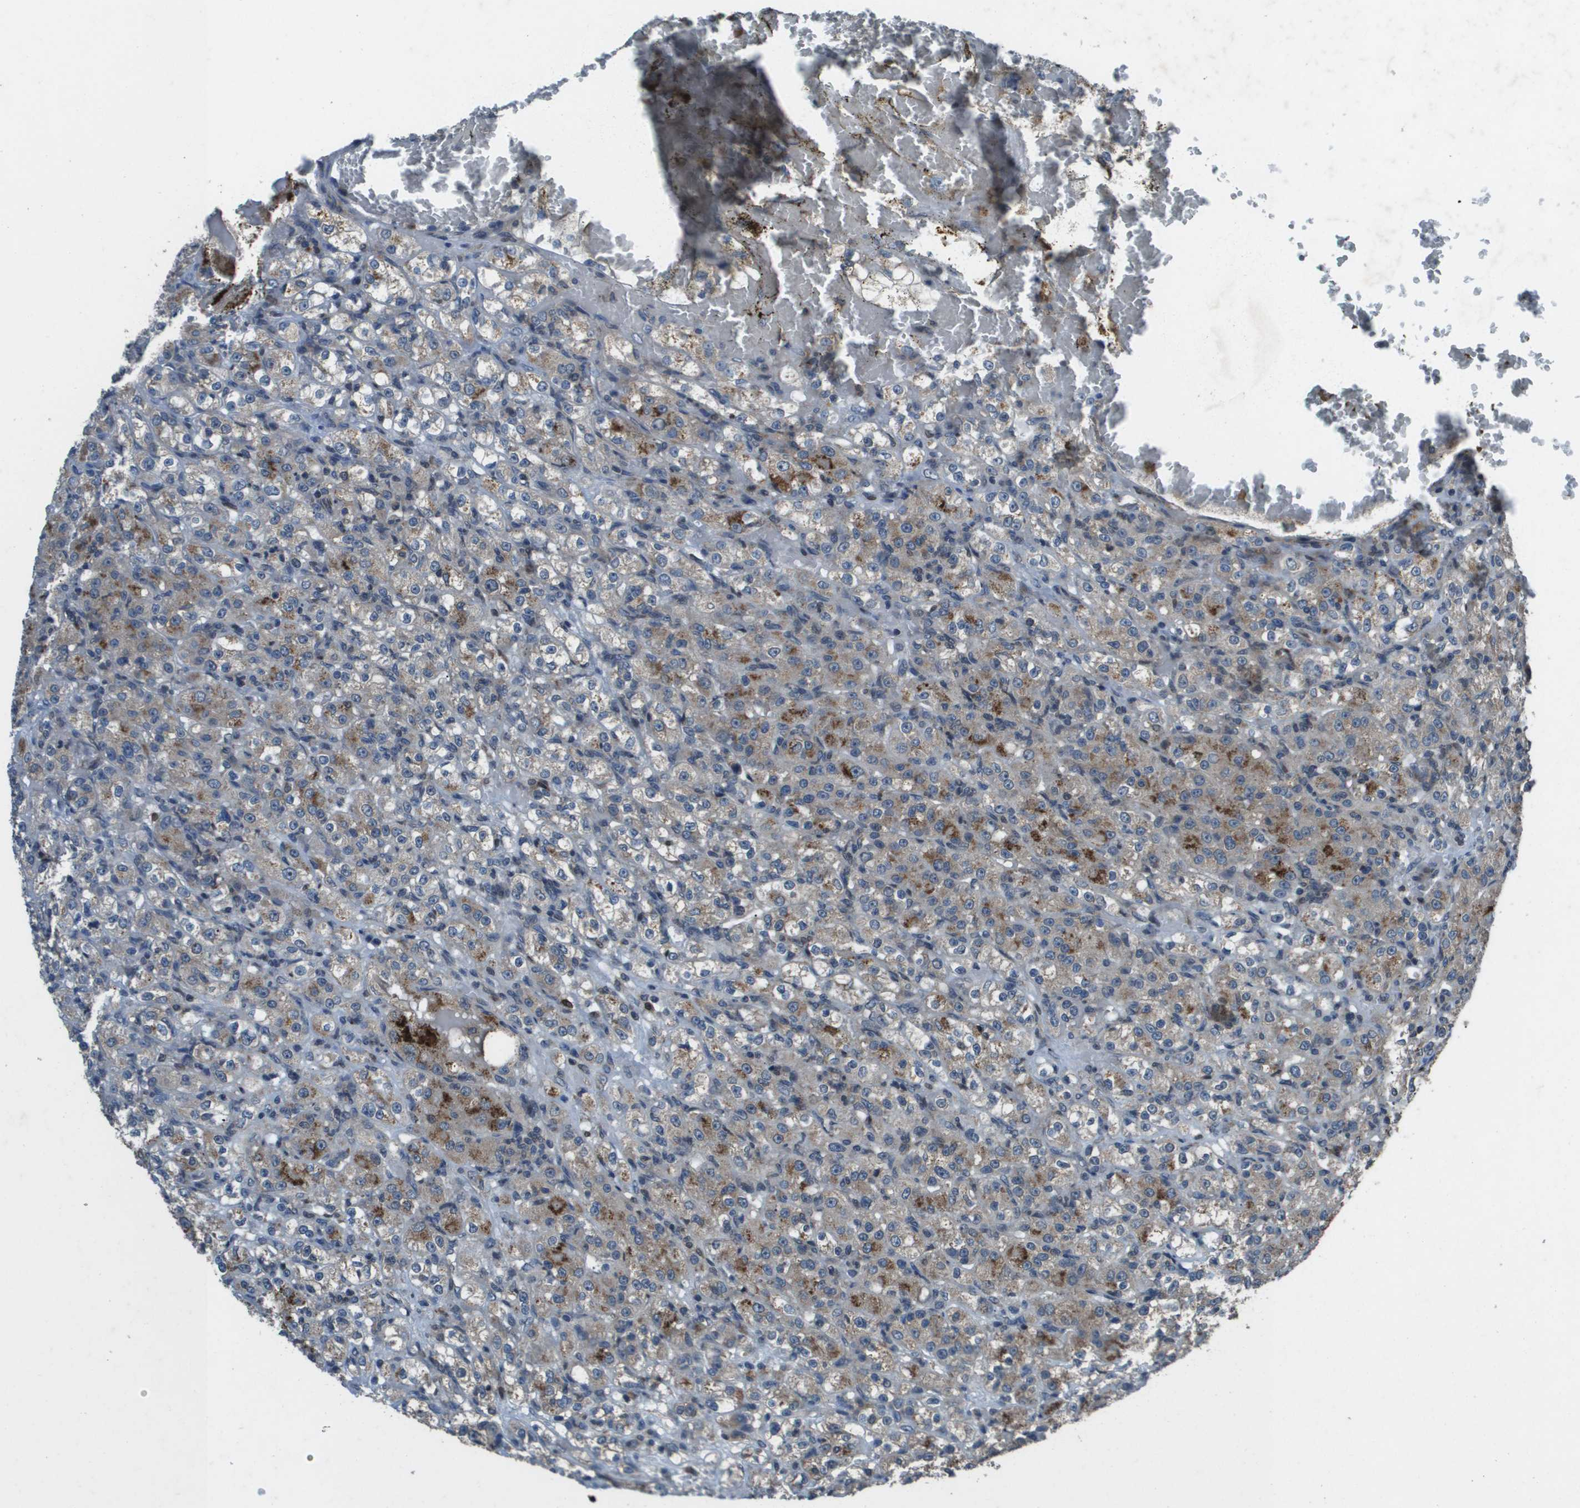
{"staining": {"intensity": "strong", "quantity": "<25%", "location": "cytoplasmic/membranous"}, "tissue": "renal cancer", "cell_type": "Tumor cells", "image_type": "cancer", "snomed": [{"axis": "morphology", "description": "Normal tissue, NOS"}, {"axis": "morphology", "description": "Adenocarcinoma, NOS"}, {"axis": "topography", "description": "Kidney"}], "caption": "A histopathology image of renal cancer (adenocarcinoma) stained for a protein exhibits strong cytoplasmic/membranous brown staining in tumor cells. (brown staining indicates protein expression, while blue staining denotes nuclei).", "gene": "GOSR2", "patient": {"sex": "male", "age": 61}}